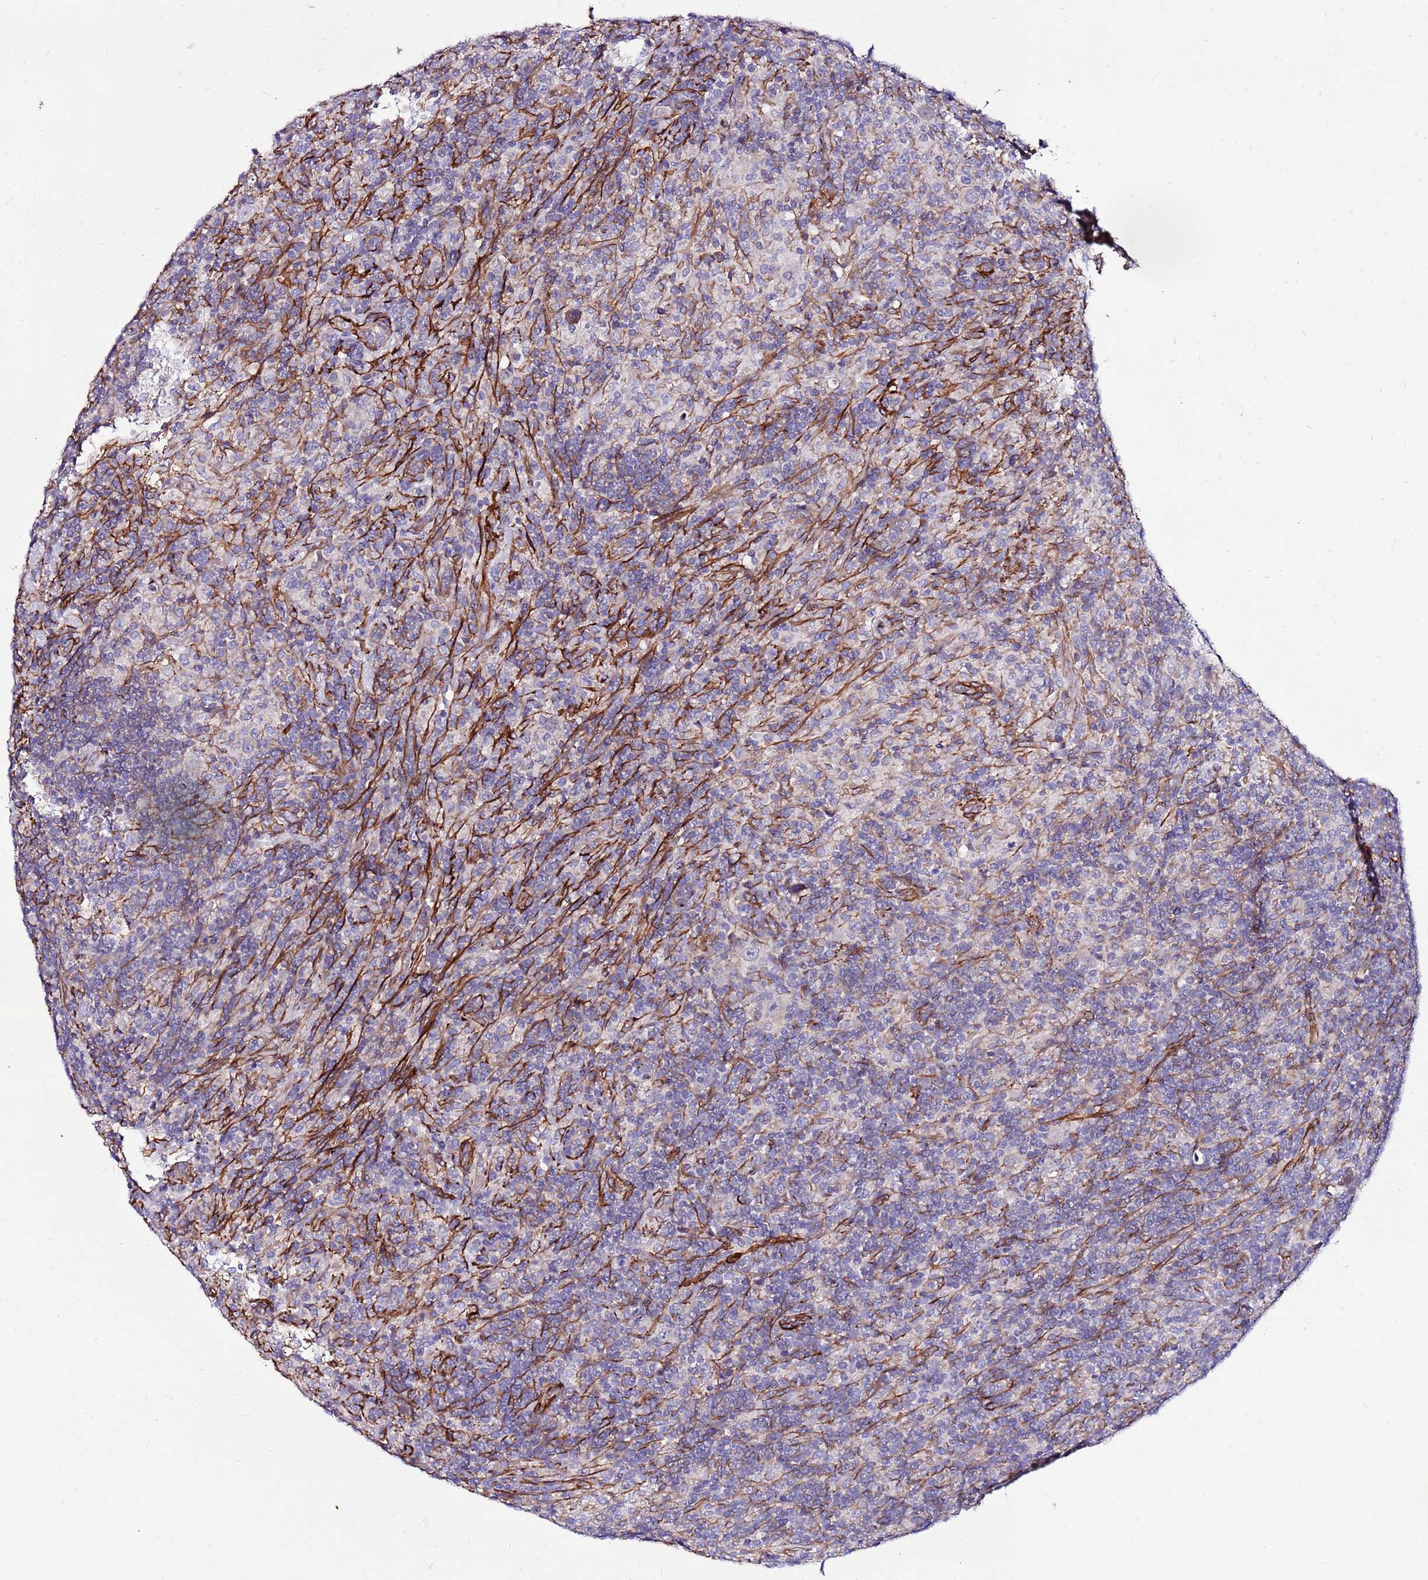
{"staining": {"intensity": "negative", "quantity": "none", "location": "none"}, "tissue": "lymphoma", "cell_type": "Tumor cells", "image_type": "cancer", "snomed": [{"axis": "morphology", "description": "Hodgkin's disease, NOS"}, {"axis": "topography", "description": "Lymph node"}], "caption": "Lymphoma stained for a protein using IHC reveals no expression tumor cells.", "gene": "EI24", "patient": {"sex": "male", "age": 70}}